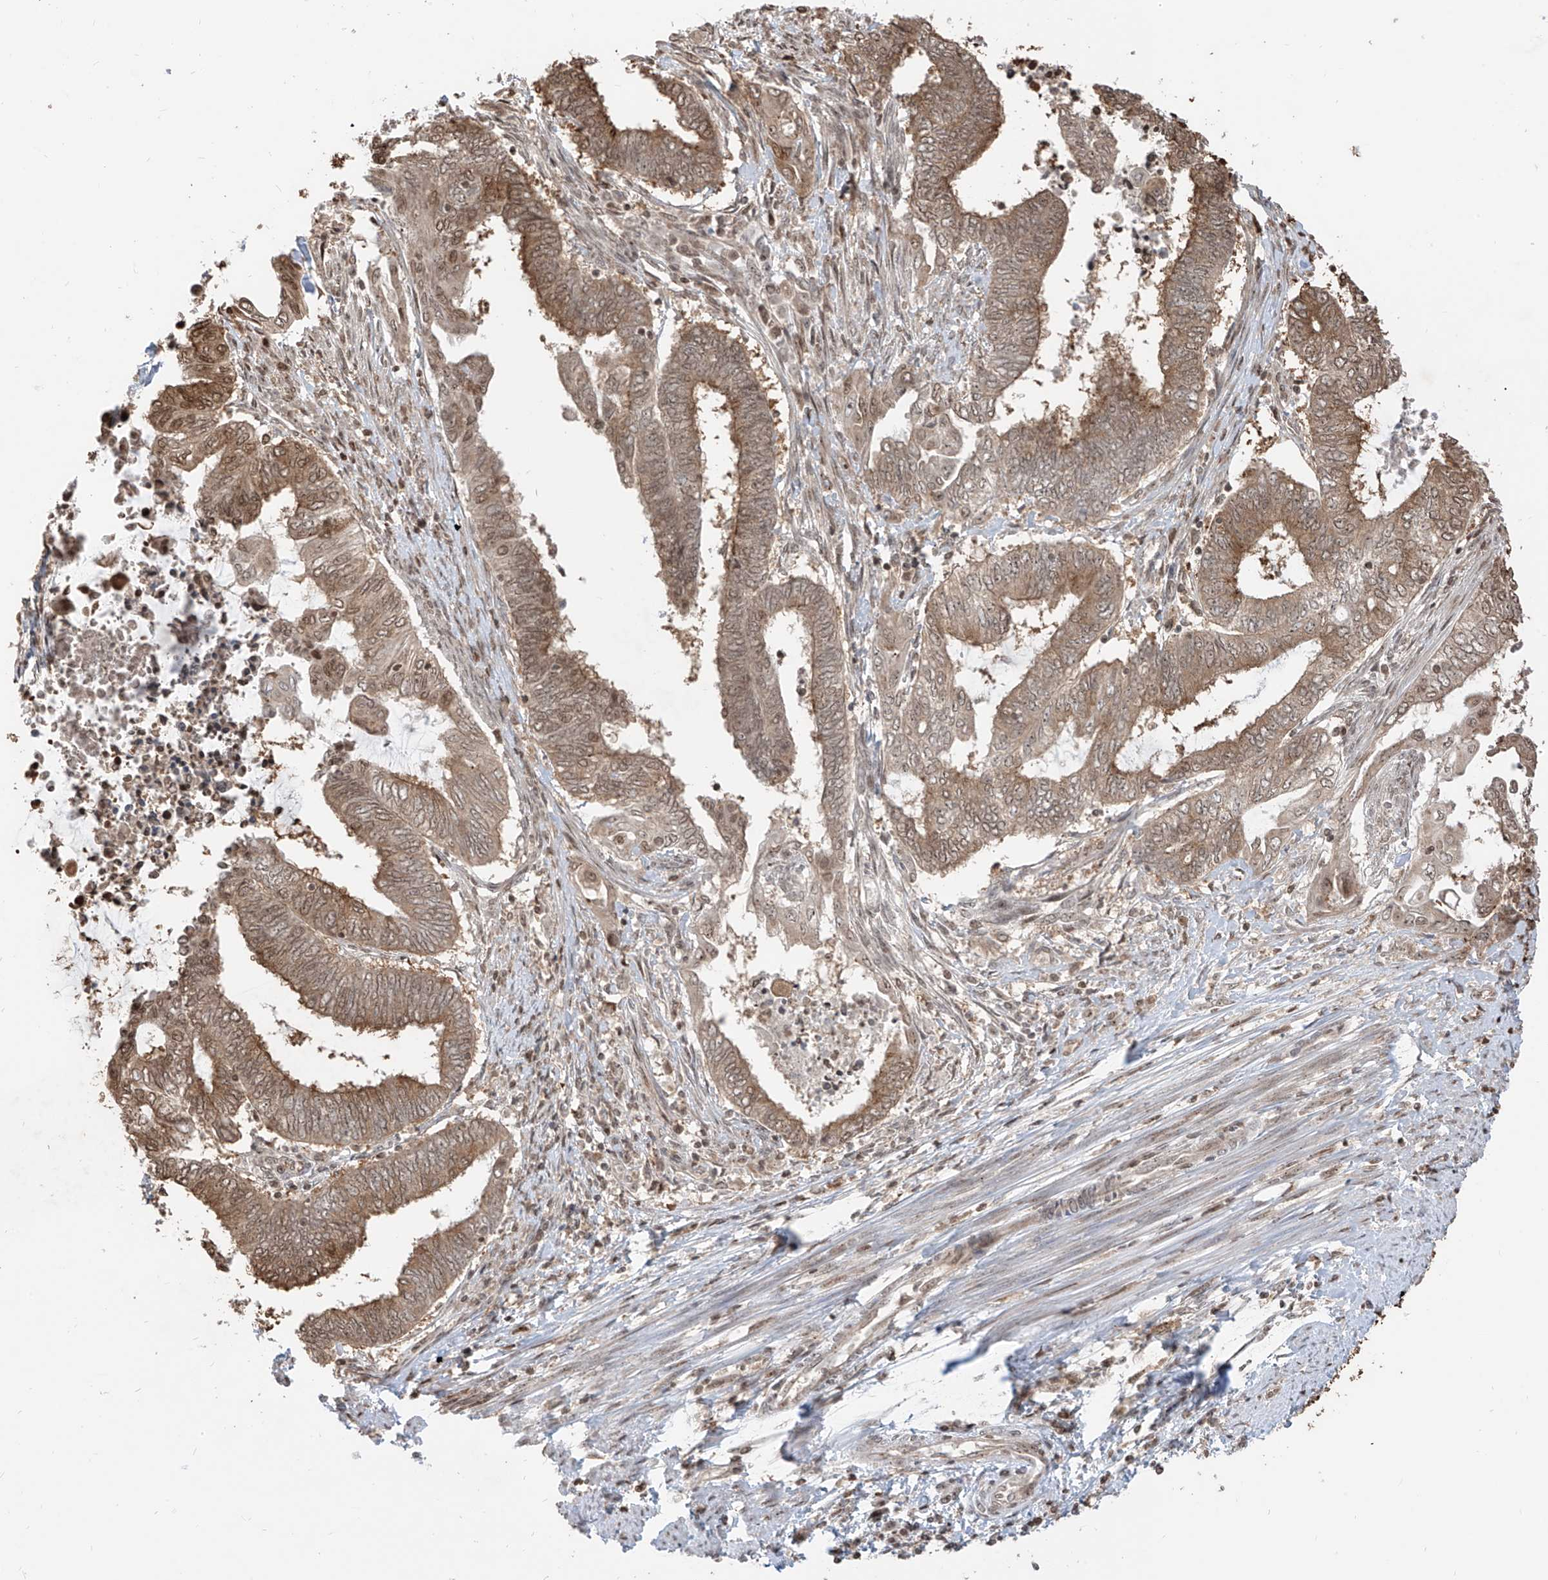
{"staining": {"intensity": "moderate", "quantity": ">75%", "location": "cytoplasmic/membranous,nuclear"}, "tissue": "endometrial cancer", "cell_type": "Tumor cells", "image_type": "cancer", "snomed": [{"axis": "morphology", "description": "Adenocarcinoma, NOS"}, {"axis": "topography", "description": "Uterus"}, {"axis": "topography", "description": "Endometrium"}], "caption": "Protein analysis of endometrial adenocarcinoma tissue exhibits moderate cytoplasmic/membranous and nuclear expression in approximately >75% of tumor cells. The staining was performed using DAB (3,3'-diaminobenzidine) to visualize the protein expression in brown, while the nuclei were stained in blue with hematoxylin (Magnification: 20x).", "gene": "VMP1", "patient": {"sex": "female", "age": 70}}